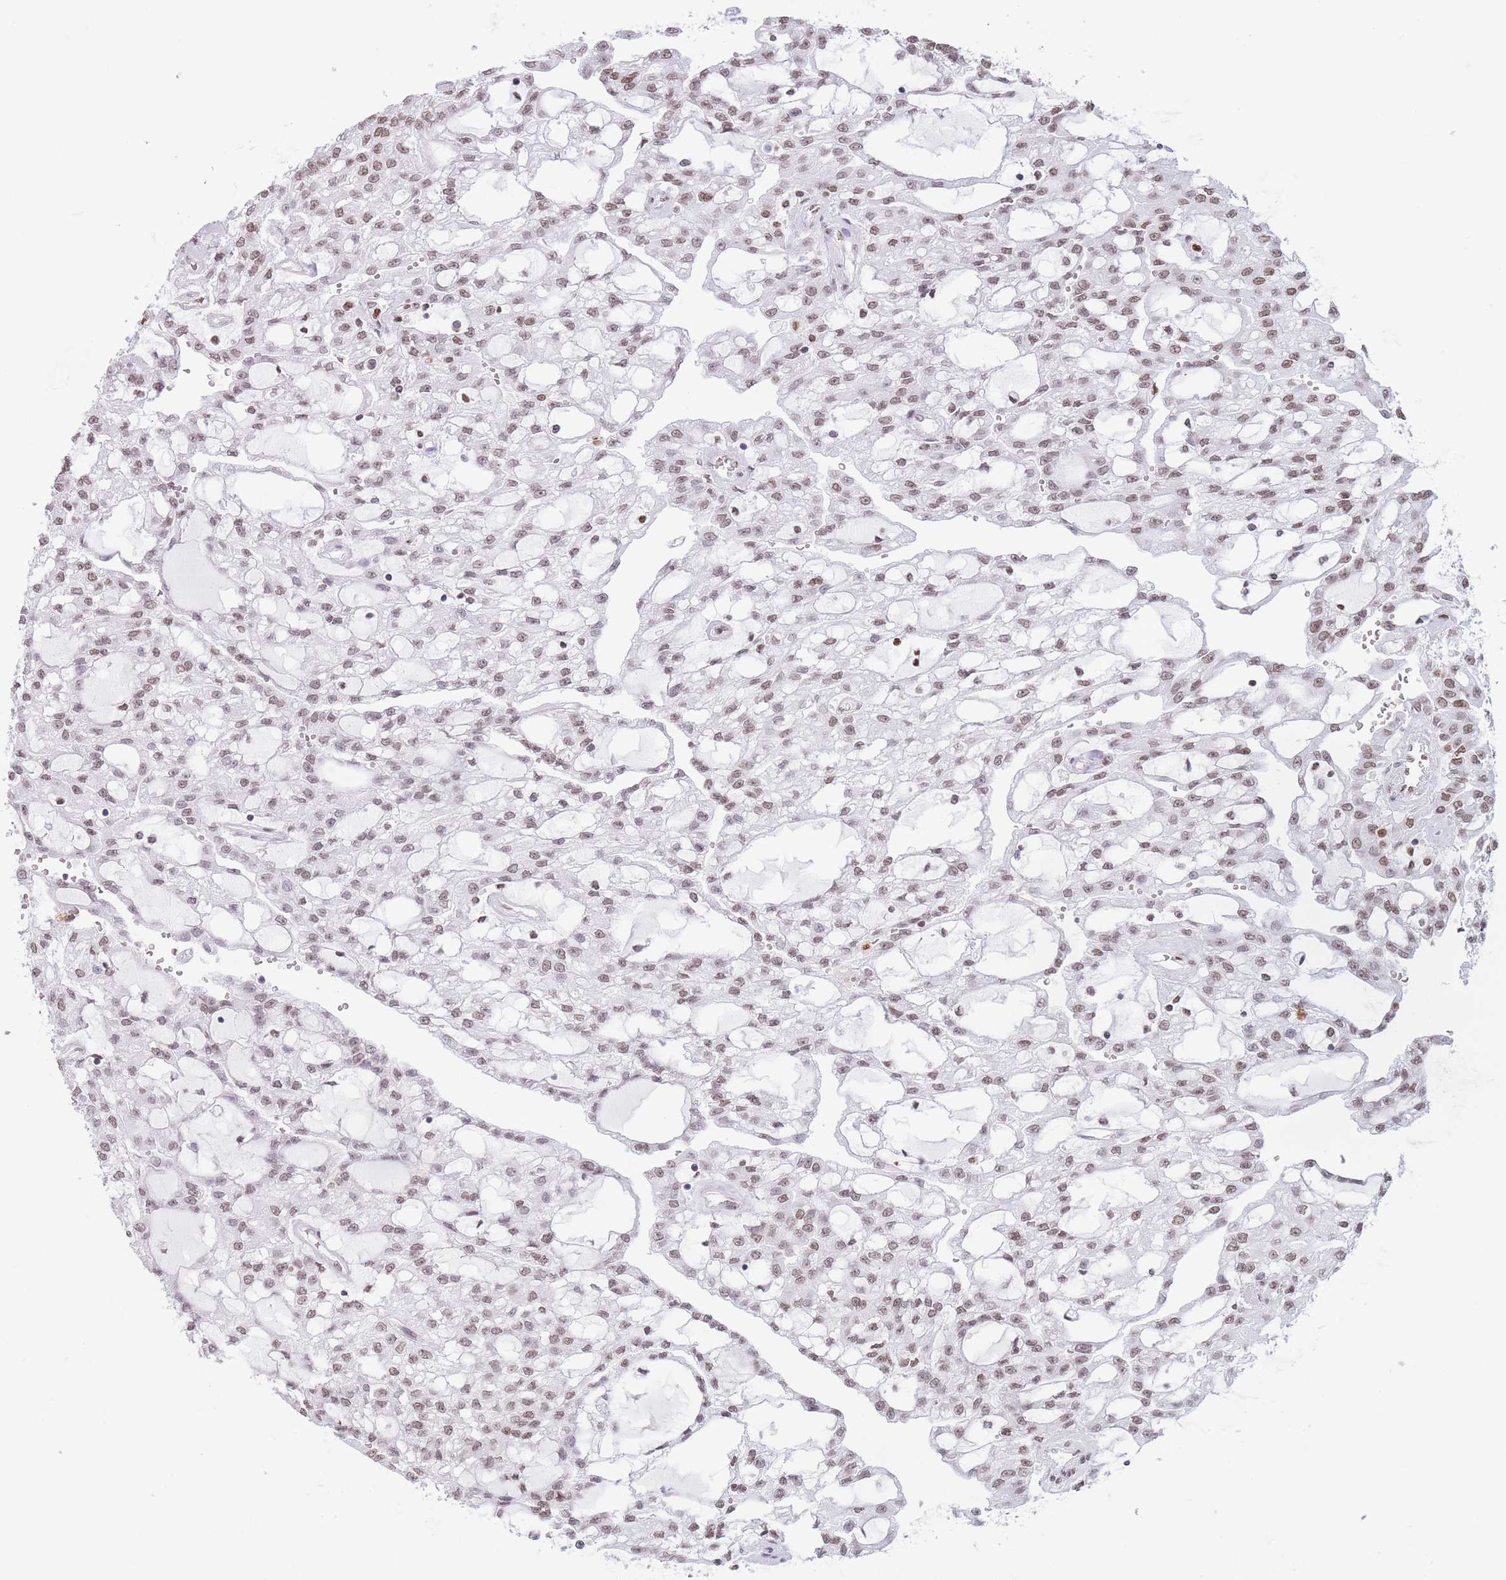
{"staining": {"intensity": "weak", "quantity": "25%-75%", "location": "nuclear"}, "tissue": "renal cancer", "cell_type": "Tumor cells", "image_type": "cancer", "snomed": [{"axis": "morphology", "description": "Adenocarcinoma, NOS"}, {"axis": "topography", "description": "Kidney"}], "caption": "IHC histopathology image of neoplastic tissue: human renal cancer stained using immunohistochemistry shows low levels of weak protein expression localized specifically in the nuclear of tumor cells, appearing as a nuclear brown color.", "gene": "RYK", "patient": {"sex": "male", "age": 63}}